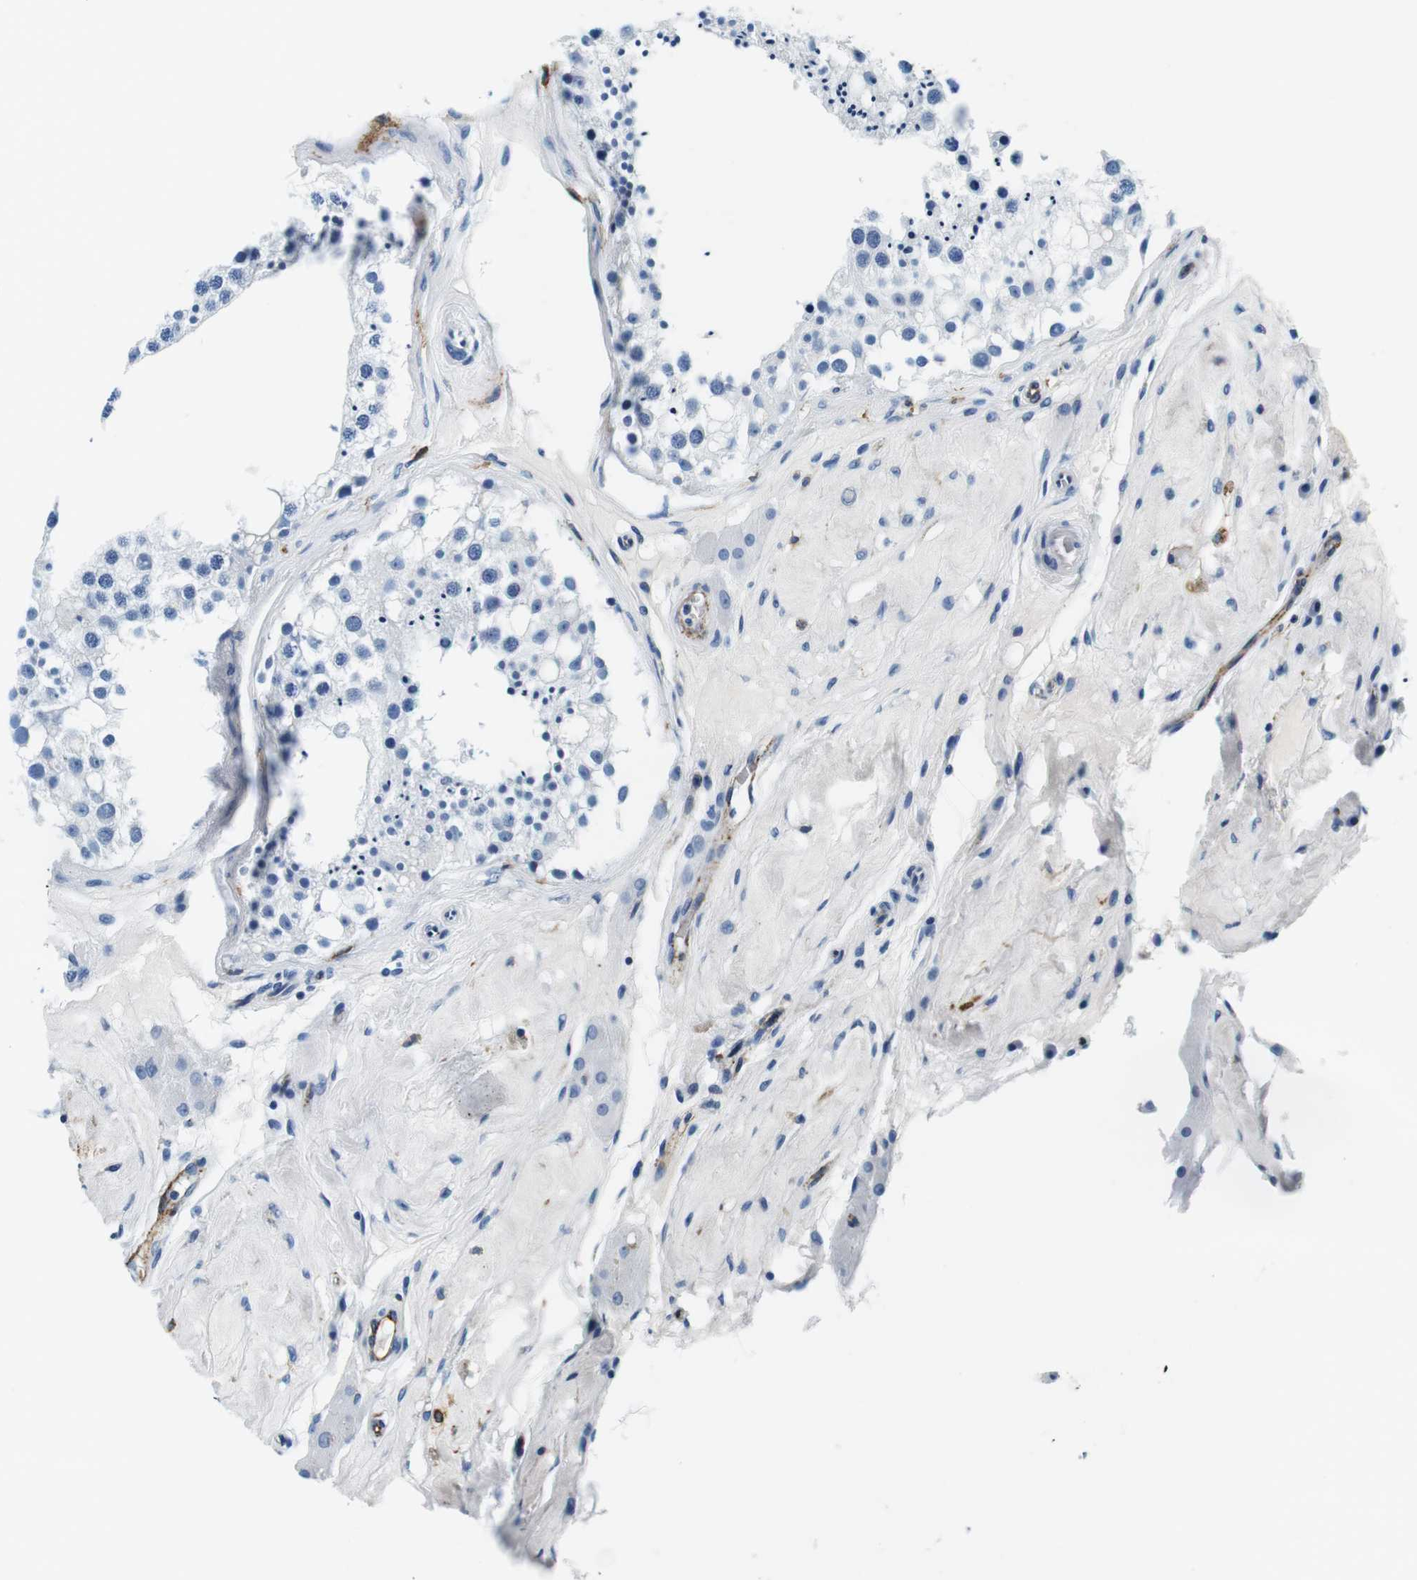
{"staining": {"intensity": "negative", "quantity": "none", "location": "none"}, "tissue": "testis", "cell_type": "Cells in seminiferous ducts", "image_type": "normal", "snomed": [{"axis": "morphology", "description": "Normal tissue, NOS"}, {"axis": "topography", "description": "Testis"}], "caption": "A high-resolution histopathology image shows immunohistochemistry (IHC) staining of unremarkable testis, which displays no significant positivity in cells in seminiferous ducts. (IHC, brightfield microscopy, high magnification).", "gene": "HLA", "patient": {"sex": "male", "age": 68}}